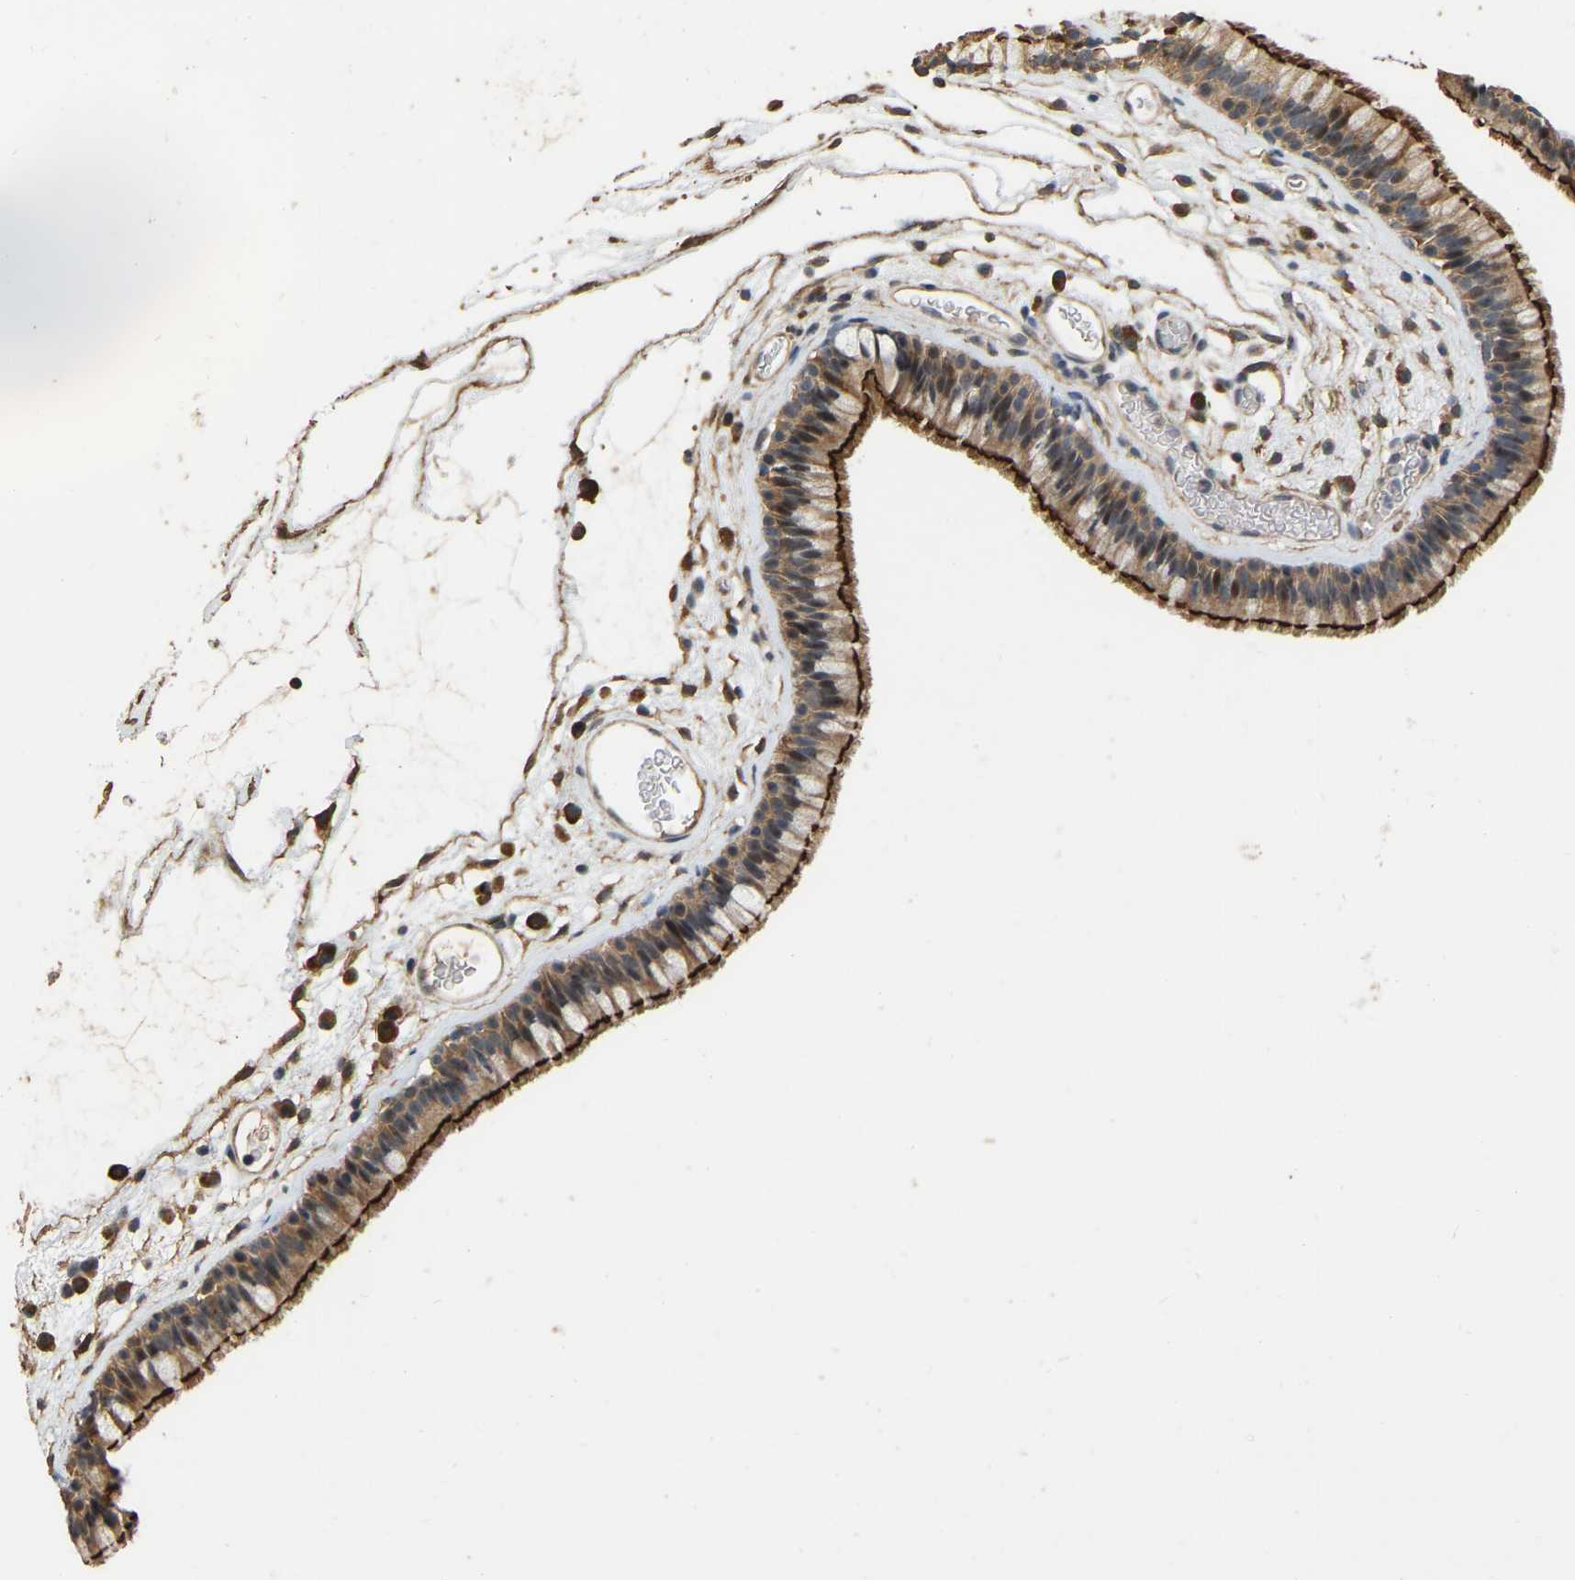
{"staining": {"intensity": "strong", "quantity": ">75%", "location": "cytoplasmic/membranous"}, "tissue": "nasopharynx", "cell_type": "Respiratory epithelial cells", "image_type": "normal", "snomed": [{"axis": "morphology", "description": "Normal tissue, NOS"}, {"axis": "morphology", "description": "Inflammation, NOS"}, {"axis": "topography", "description": "Nasopharynx"}], "caption": "DAB immunohistochemical staining of normal nasopharynx reveals strong cytoplasmic/membranous protein expression in about >75% of respiratory epithelial cells. Nuclei are stained in blue.", "gene": "NCS1", "patient": {"sex": "male", "age": 48}}